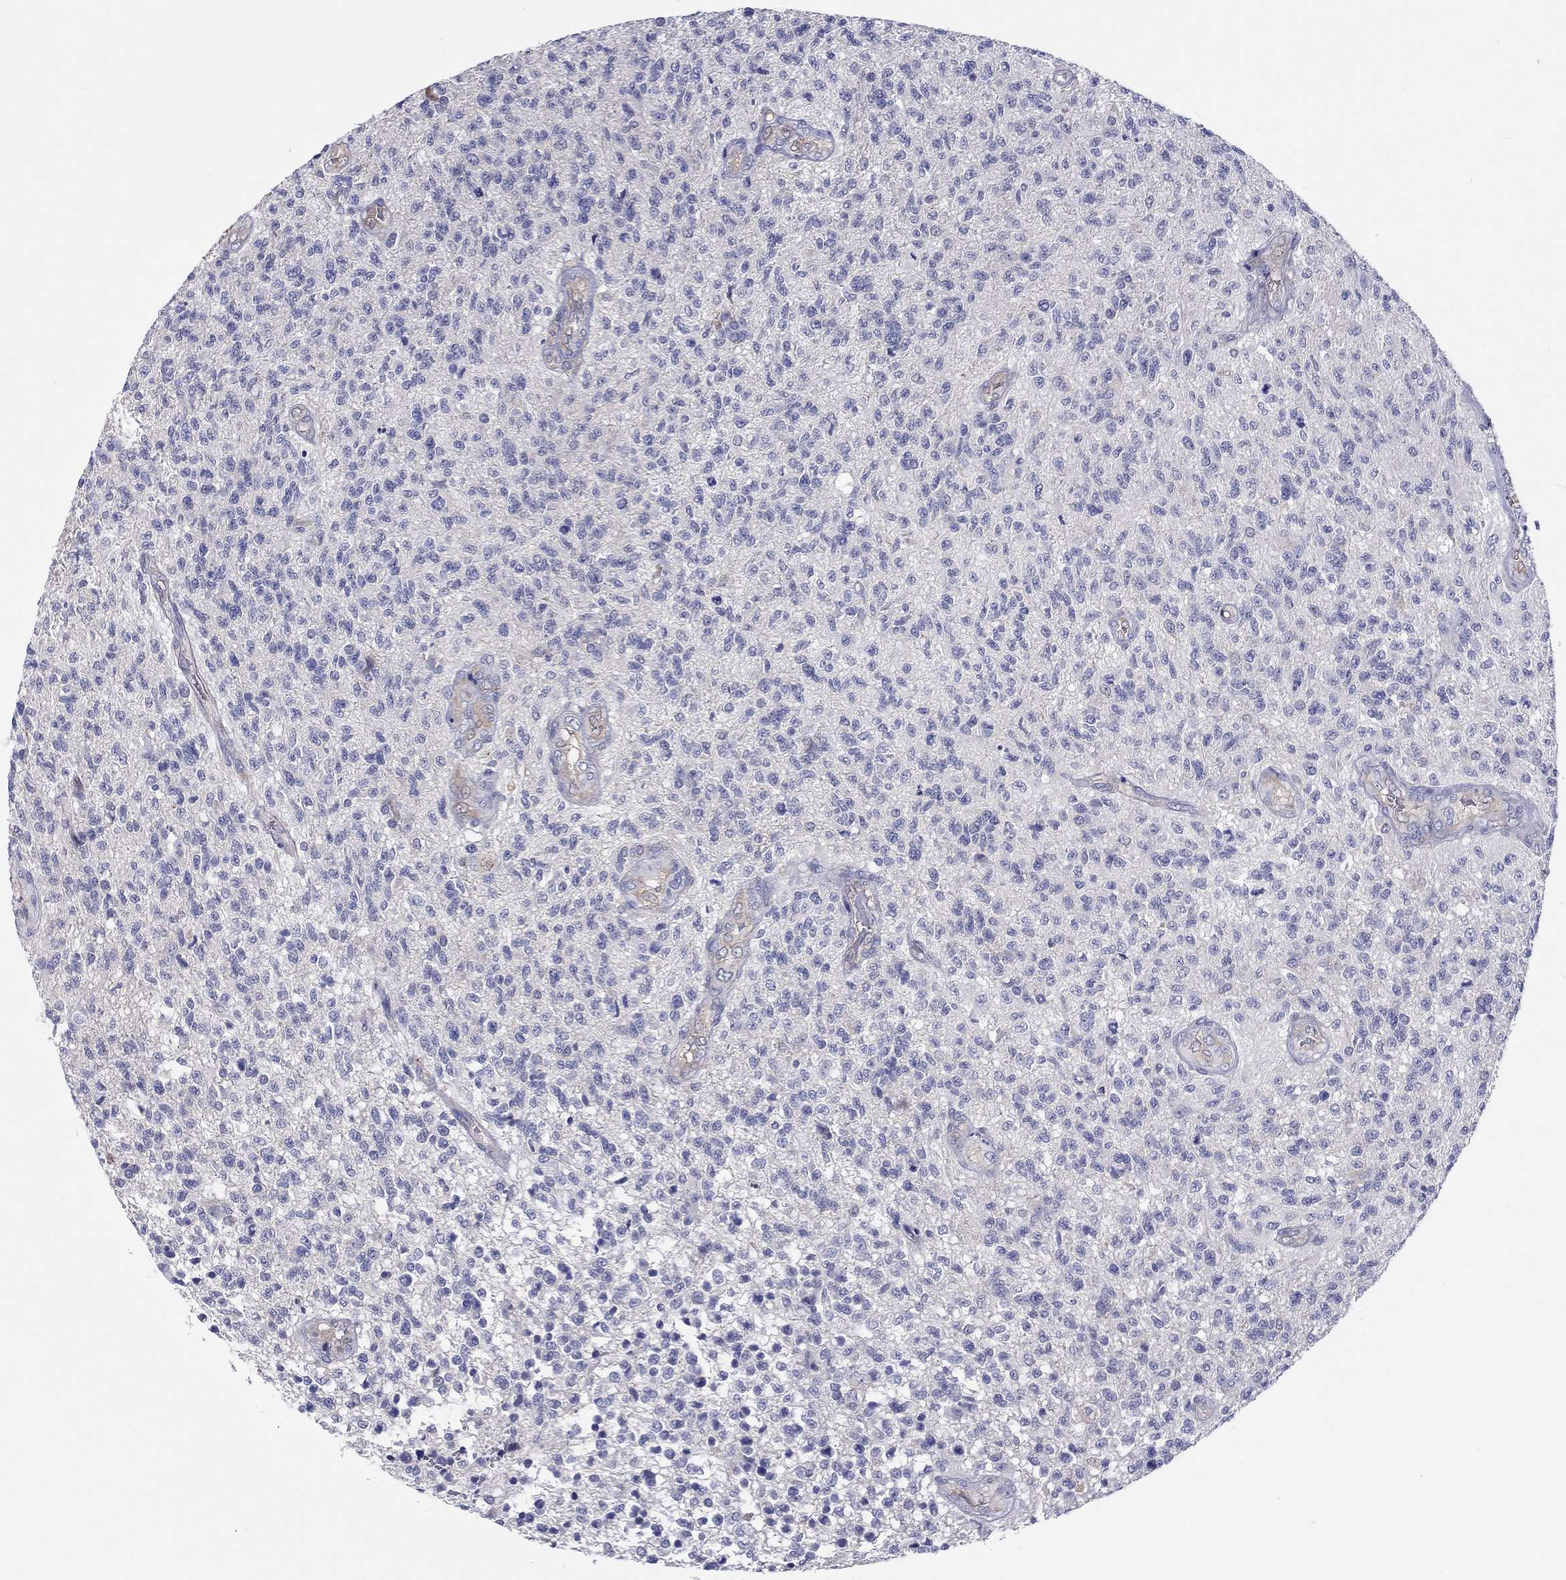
{"staining": {"intensity": "negative", "quantity": "none", "location": "none"}, "tissue": "glioma", "cell_type": "Tumor cells", "image_type": "cancer", "snomed": [{"axis": "morphology", "description": "Glioma, malignant, High grade"}, {"axis": "topography", "description": "Brain"}], "caption": "Protein analysis of glioma demonstrates no significant staining in tumor cells.", "gene": "ABCG4", "patient": {"sex": "male", "age": 56}}